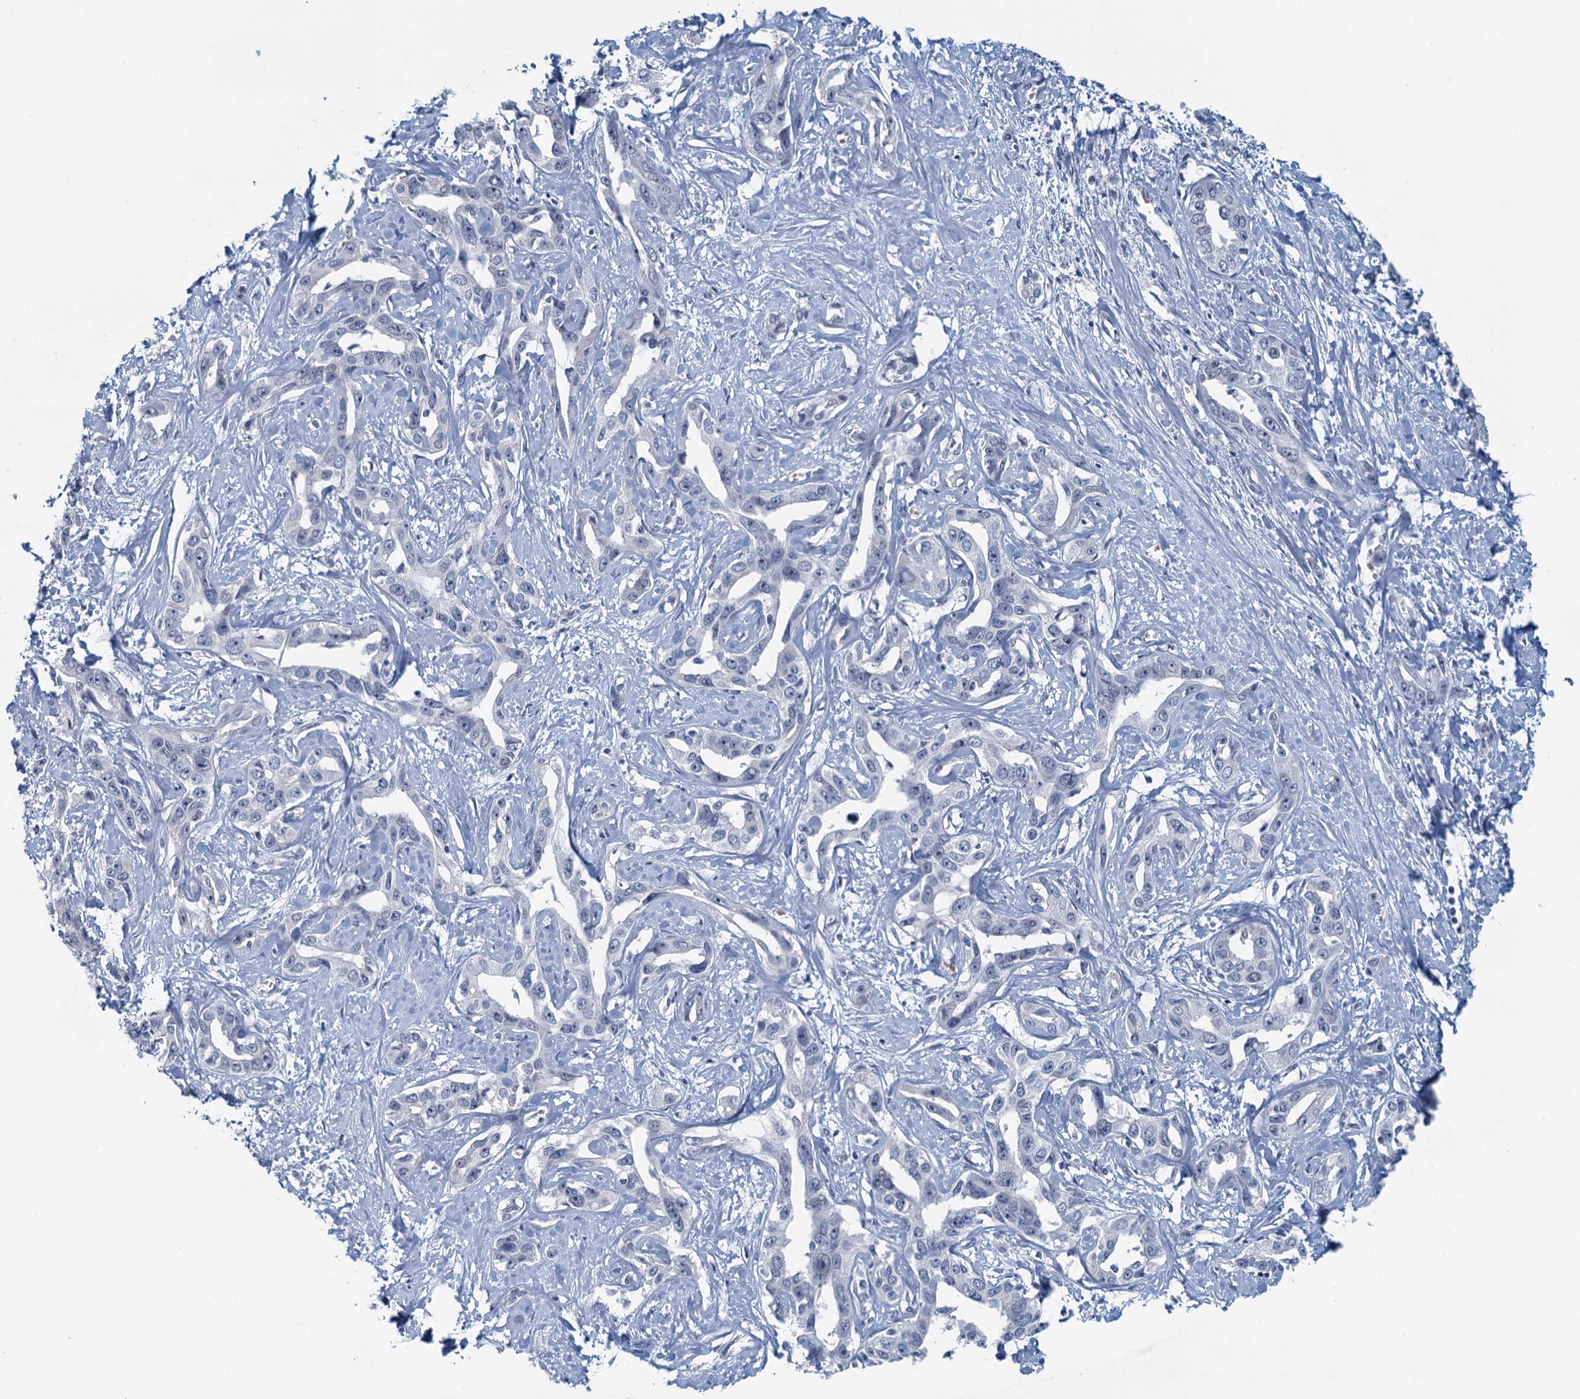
{"staining": {"intensity": "negative", "quantity": "none", "location": "none"}, "tissue": "liver cancer", "cell_type": "Tumor cells", "image_type": "cancer", "snomed": [{"axis": "morphology", "description": "Cholangiocarcinoma"}, {"axis": "topography", "description": "Liver"}], "caption": "Protein analysis of liver cholangiocarcinoma shows no significant expression in tumor cells. (DAB (3,3'-diaminobenzidine) immunohistochemistry with hematoxylin counter stain).", "gene": "TTLL9", "patient": {"sex": "male", "age": 59}}